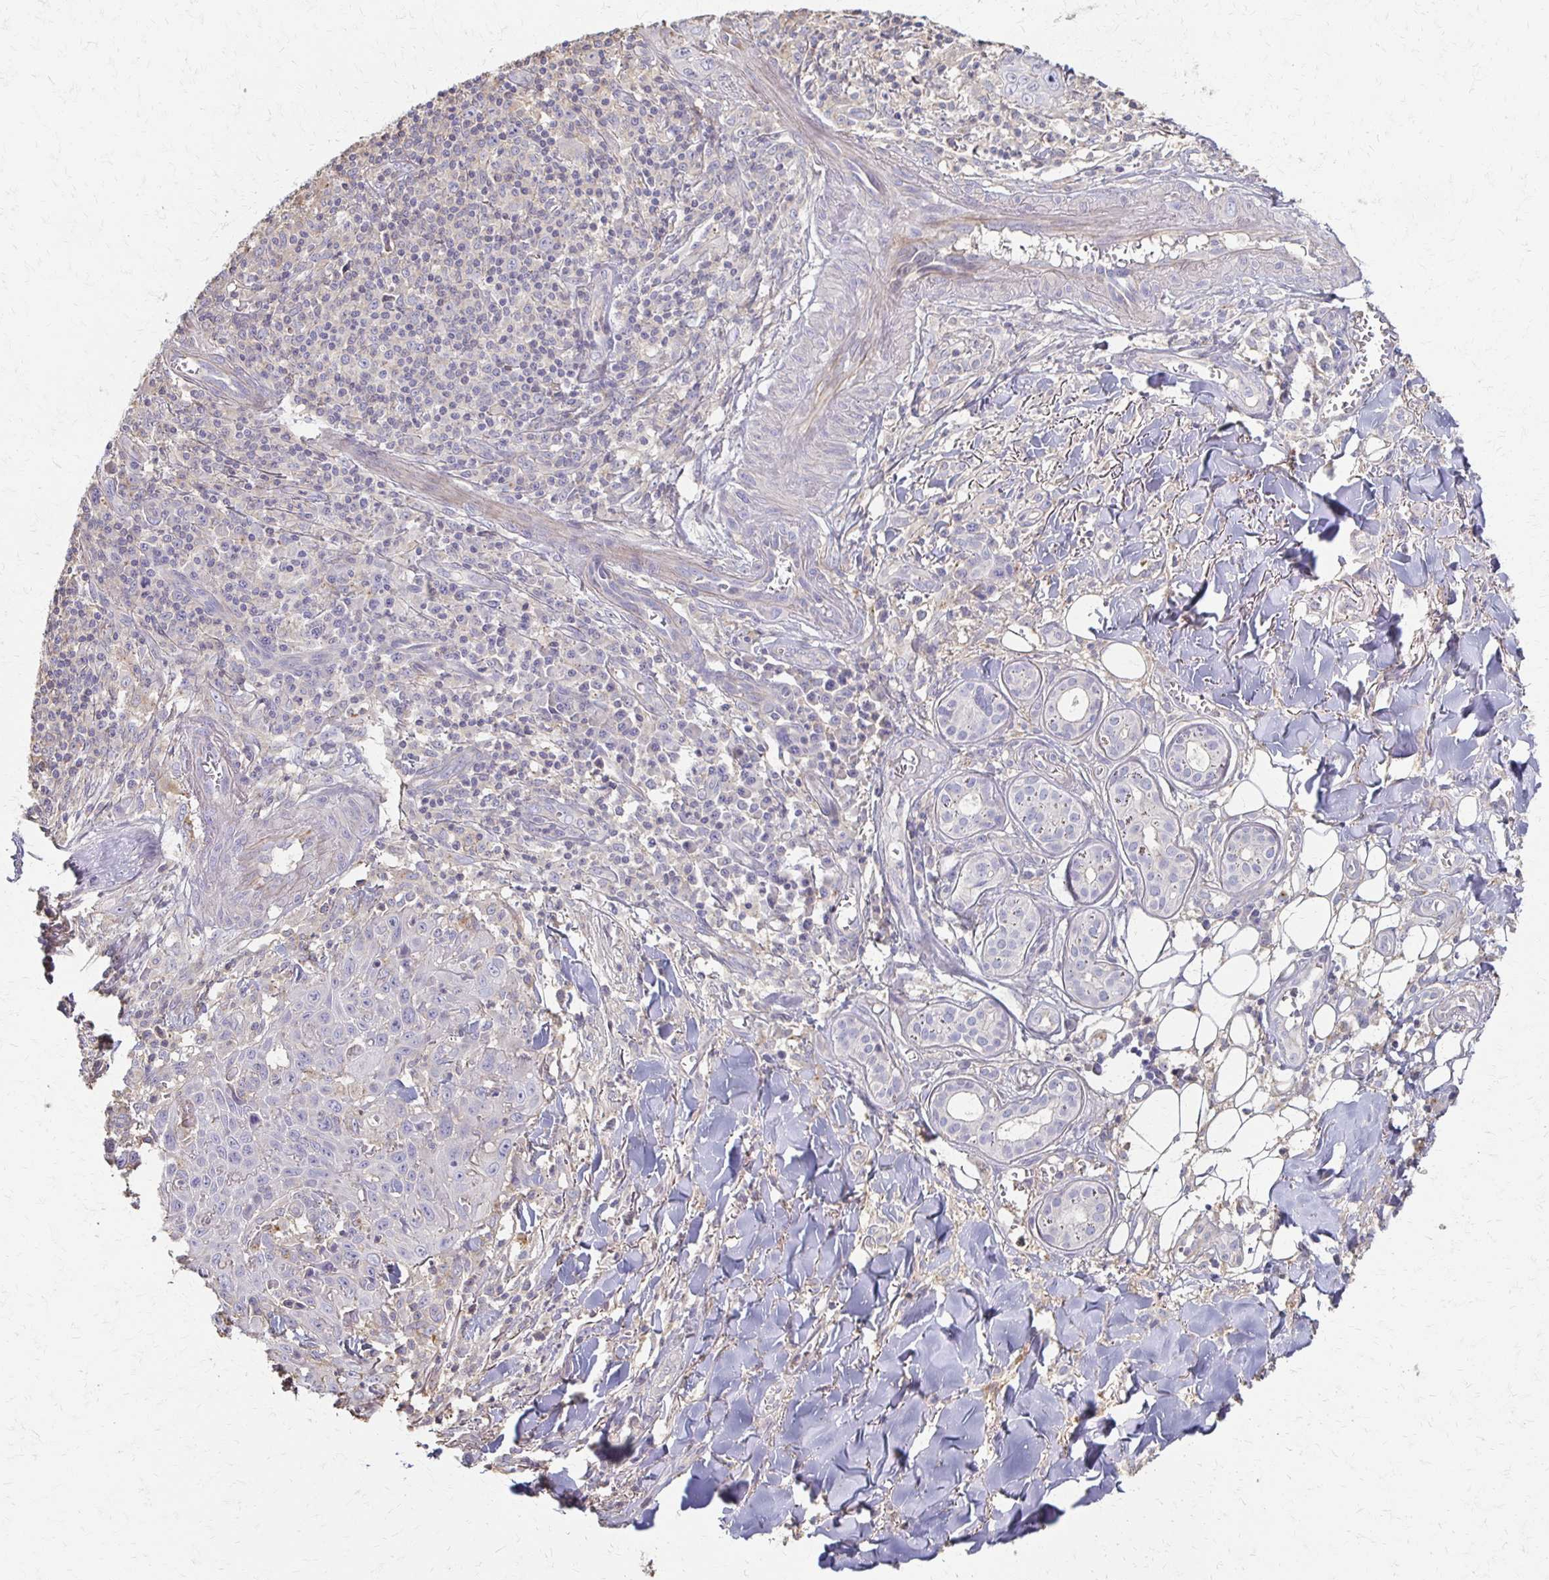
{"staining": {"intensity": "negative", "quantity": "none", "location": "none"}, "tissue": "skin cancer", "cell_type": "Tumor cells", "image_type": "cancer", "snomed": [{"axis": "morphology", "description": "Squamous cell carcinoma, NOS"}, {"axis": "topography", "description": "Skin"}], "caption": "There is no significant positivity in tumor cells of squamous cell carcinoma (skin).", "gene": "C1QTNF7", "patient": {"sex": "male", "age": 75}}